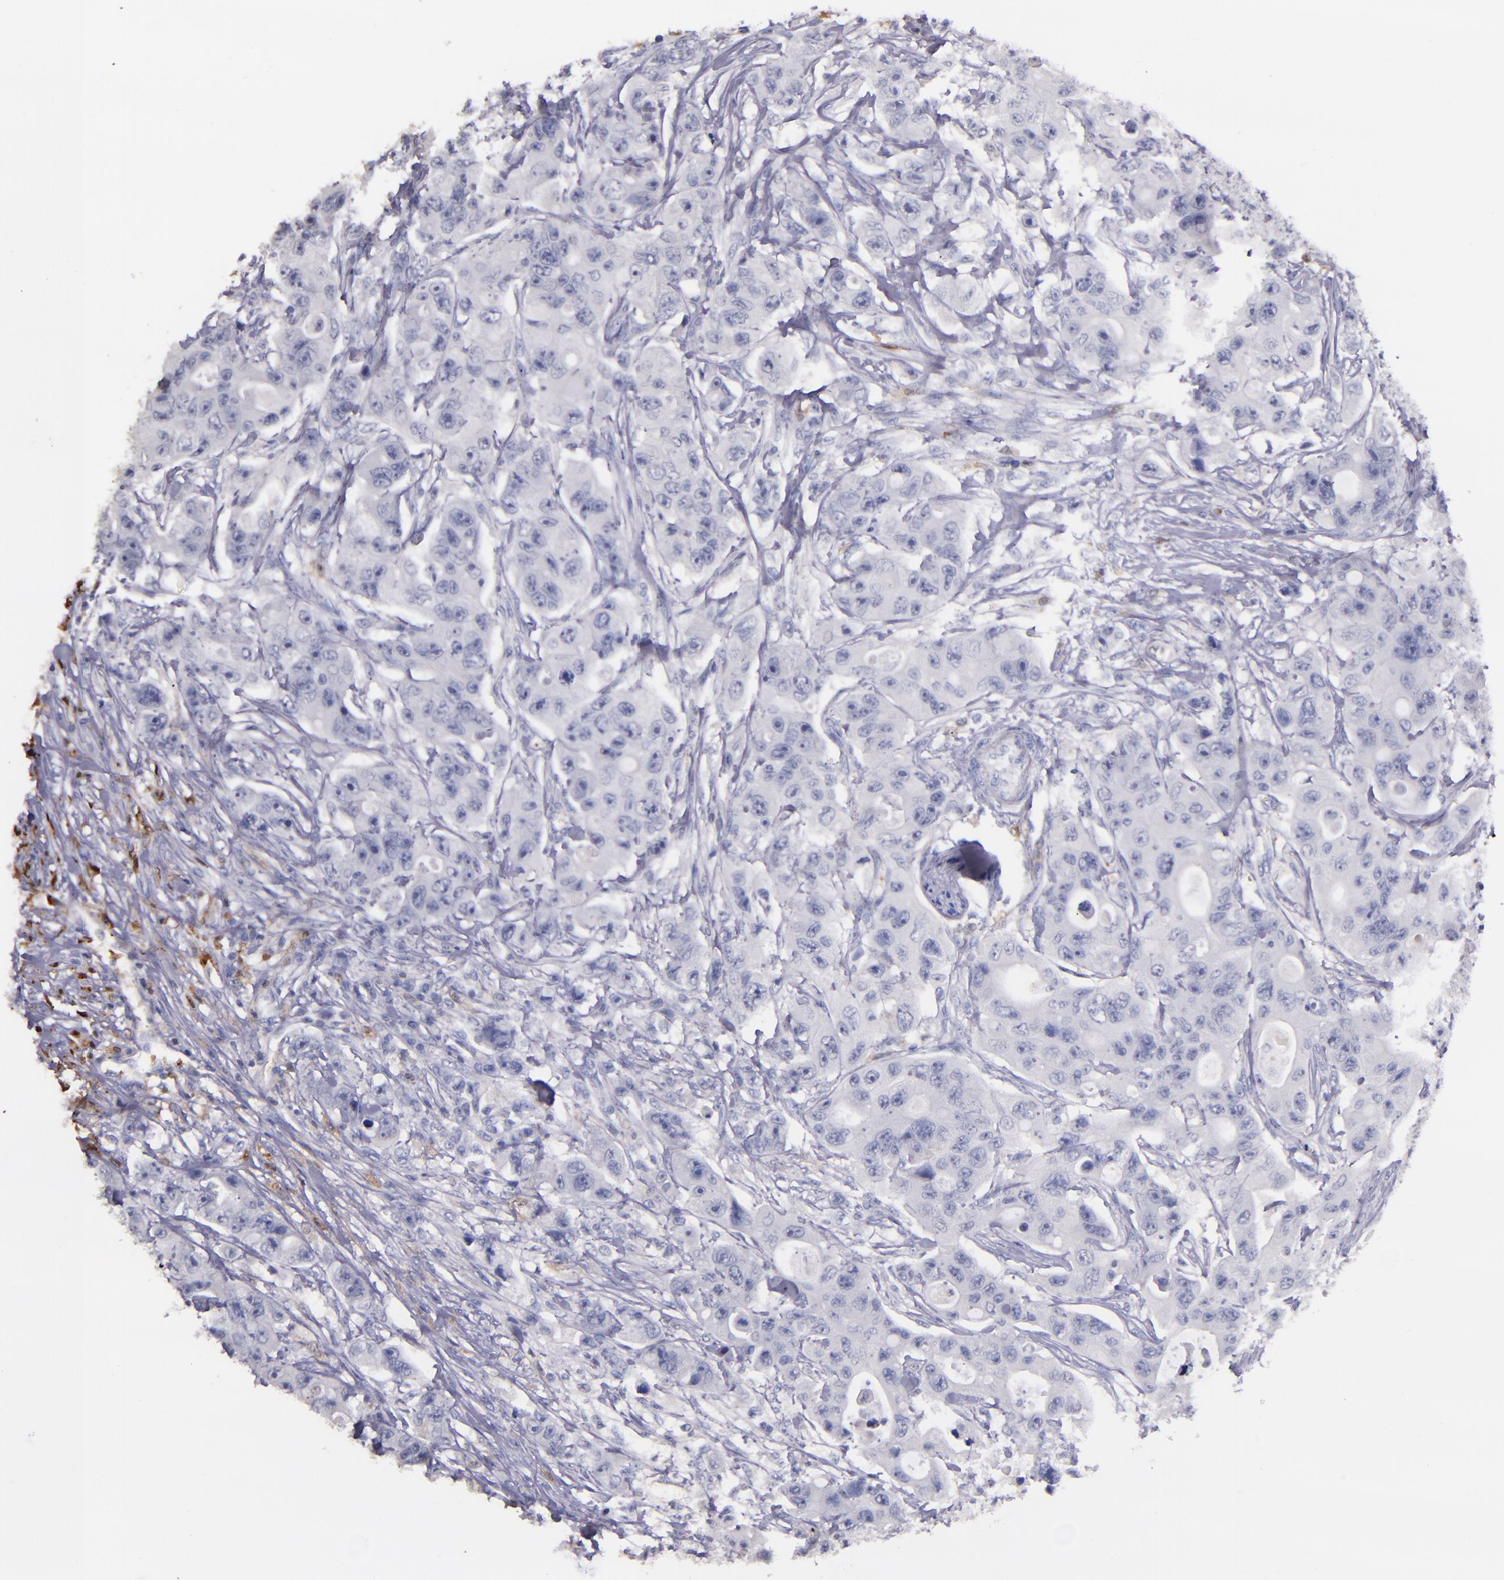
{"staining": {"intensity": "negative", "quantity": "none", "location": "none"}, "tissue": "colorectal cancer", "cell_type": "Tumor cells", "image_type": "cancer", "snomed": [{"axis": "morphology", "description": "Adenocarcinoma, NOS"}, {"axis": "topography", "description": "Colon"}], "caption": "High magnification brightfield microscopy of adenocarcinoma (colorectal) stained with DAB (3,3'-diaminobenzidine) (brown) and counterstained with hematoxylin (blue): tumor cells show no significant staining.", "gene": "F13A1", "patient": {"sex": "female", "age": 46}}